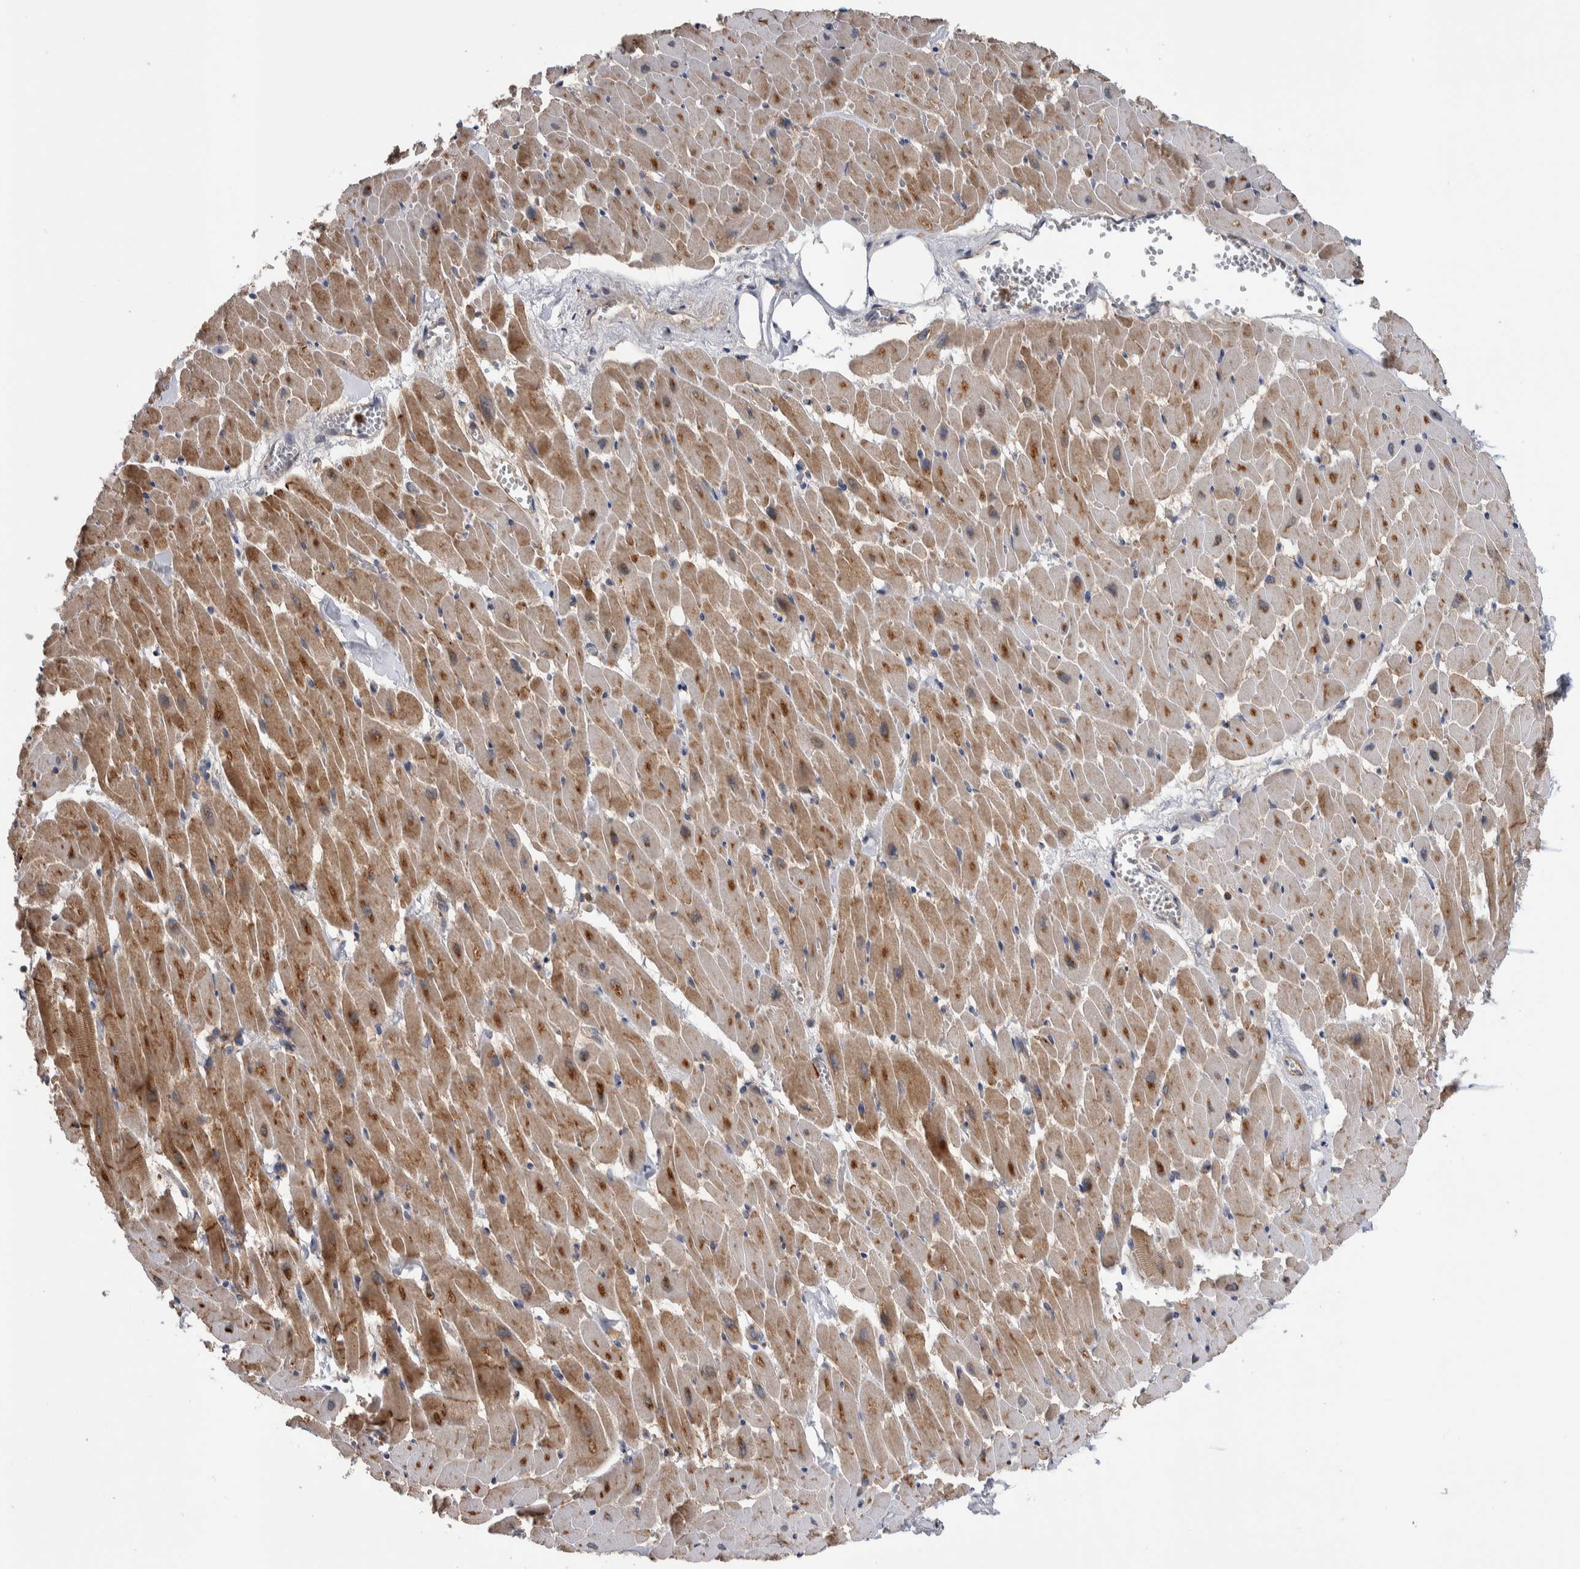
{"staining": {"intensity": "moderate", "quantity": "25%-75%", "location": "cytoplasmic/membranous"}, "tissue": "heart muscle", "cell_type": "Cardiomyocytes", "image_type": "normal", "snomed": [{"axis": "morphology", "description": "Normal tissue, NOS"}, {"axis": "topography", "description": "Heart"}], "caption": "A brown stain shows moderate cytoplasmic/membranous staining of a protein in cardiomyocytes of unremarkable human heart muscle. Using DAB (3,3'-diaminobenzidine) (brown) and hematoxylin (blue) stains, captured at high magnification using brightfield microscopy.", "gene": "SDCBP", "patient": {"sex": "female", "age": 19}}